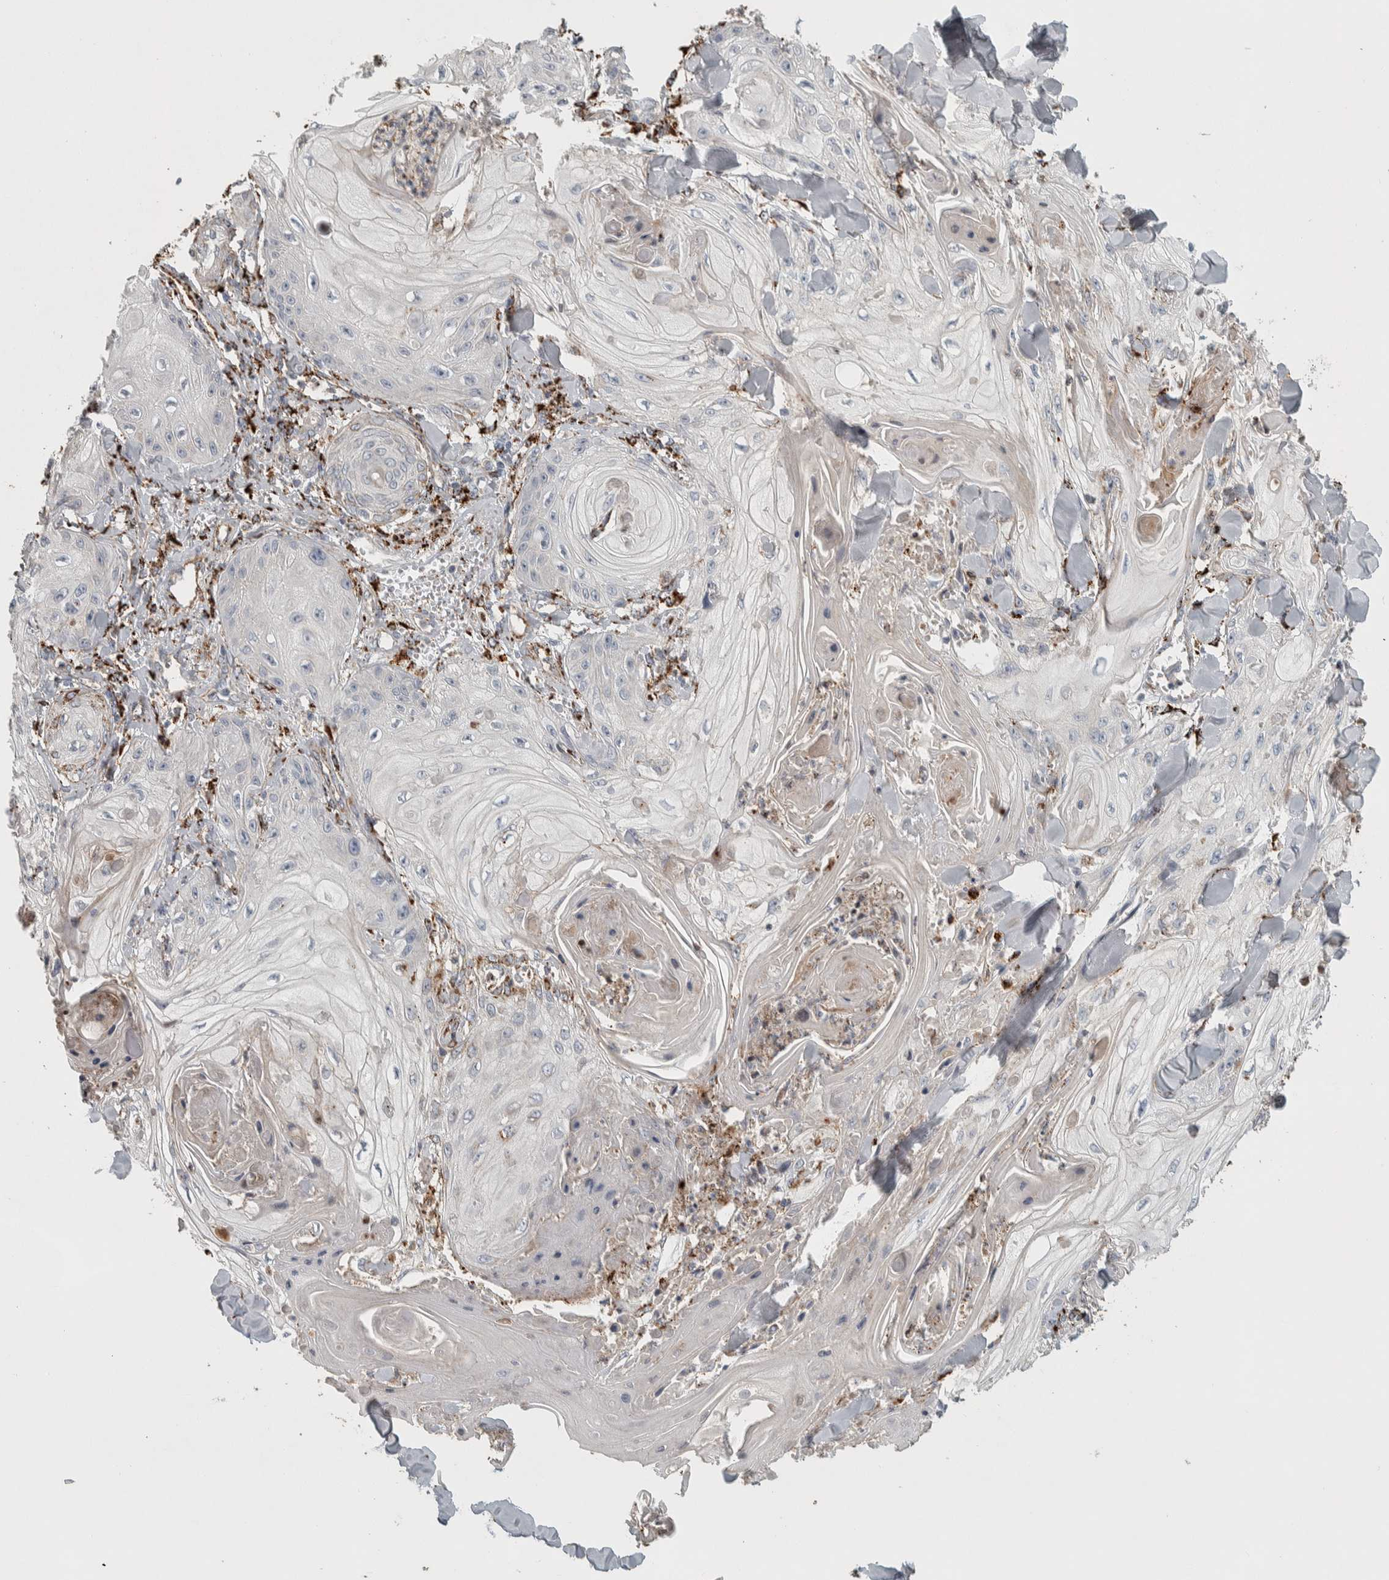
{"staining": {"intensity": "negative", "quantity": "none", "location": "none"}, "tissue": "skin cancer", "cell_type": "Tumor cells", "image_type": "cancer", "snomed": [{"axis": "morphology", "description": "Squamous cell carcinoma, NOS"}, {"axis": "topography", "description": "Skin"}], "caption": "A histopathology image of human squamous cell carcinoma (skin) is negative for staining in tumor cells.", "gene": "FAM78A", "patient": {"sex": "male", "age": 74}}